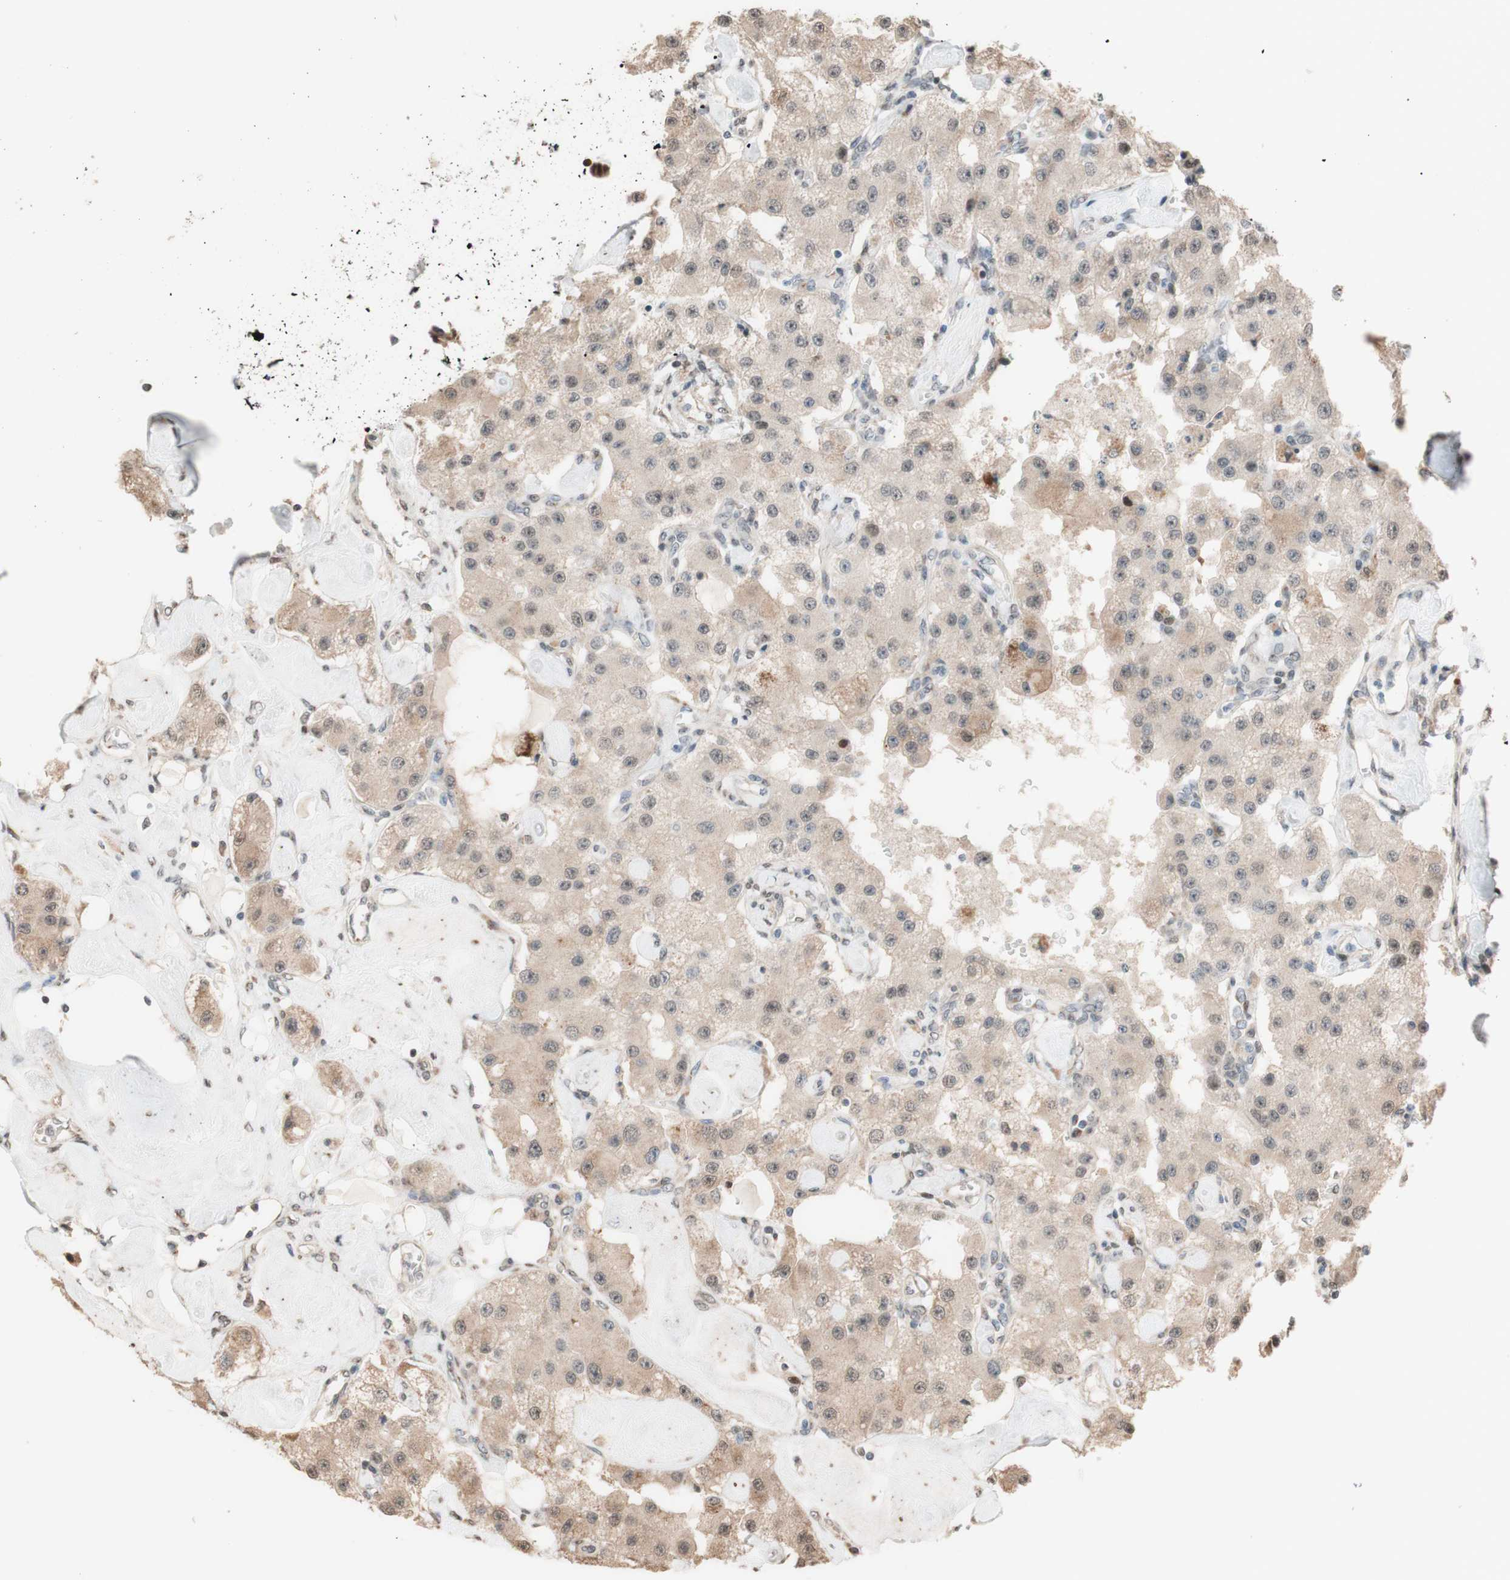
{"staining": {"intensity": "weak", "quantity": "<25%", "location": "cytoplasmic/membranous"}, "tissue": "carcinoid", "cell_type": "Tumor cells", "image_type": "cancer", "snomed": [{"axis": "morphology", "description": "Carcinoid, malignant, NOS"}, {"axis": "topography", "description": "Pancreas"}], "caption": "Tumor cells show no significant positivity in carcinoid (malignant).", "gene": "CCNC", "patient": {"sex": "male", "age": 41}}